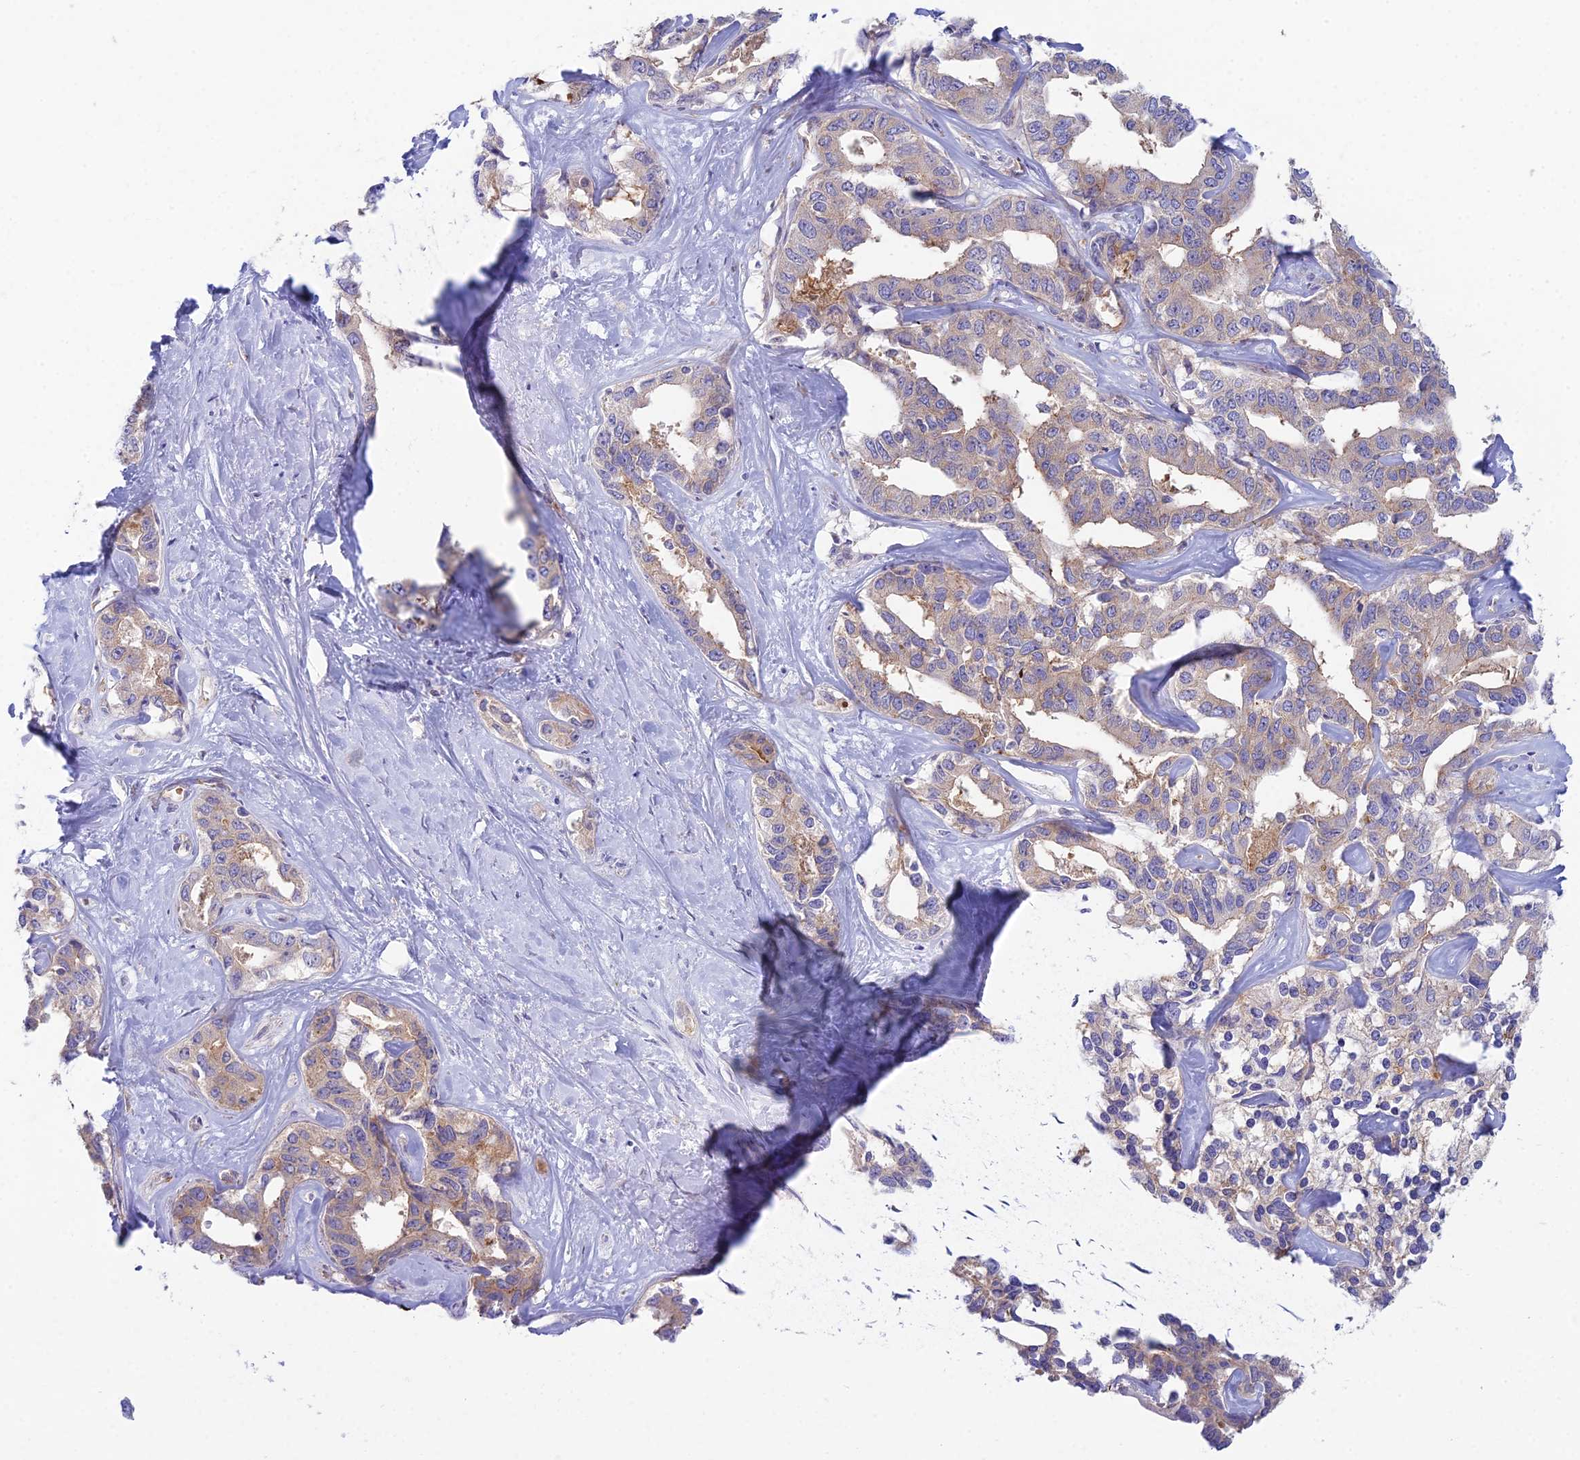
{"staining": {"intensity": "weak", "quantity": "25%-75%", "location": "cytoplasmic/membranous"}, "tissue": "liver cancer", "cell_type": "Tumor cells", "image_type": "cancer", "snomed": [{"axis": "morphology", "description": "Cholangiocarcinoma"}, {"axis": "topography", "description": "Liver"}], "caption": "Immunohistochemical staining of cholangiocarcinoma (liver) displays weak cytoplasmic/membranous protein expression in approximately 25%-75% of tumor cells. (brown staining indicates protein expression, while blue staining denotes nuclei).", "gene": "ZNF564", "patient": {"sex": "male", "age": 59}}